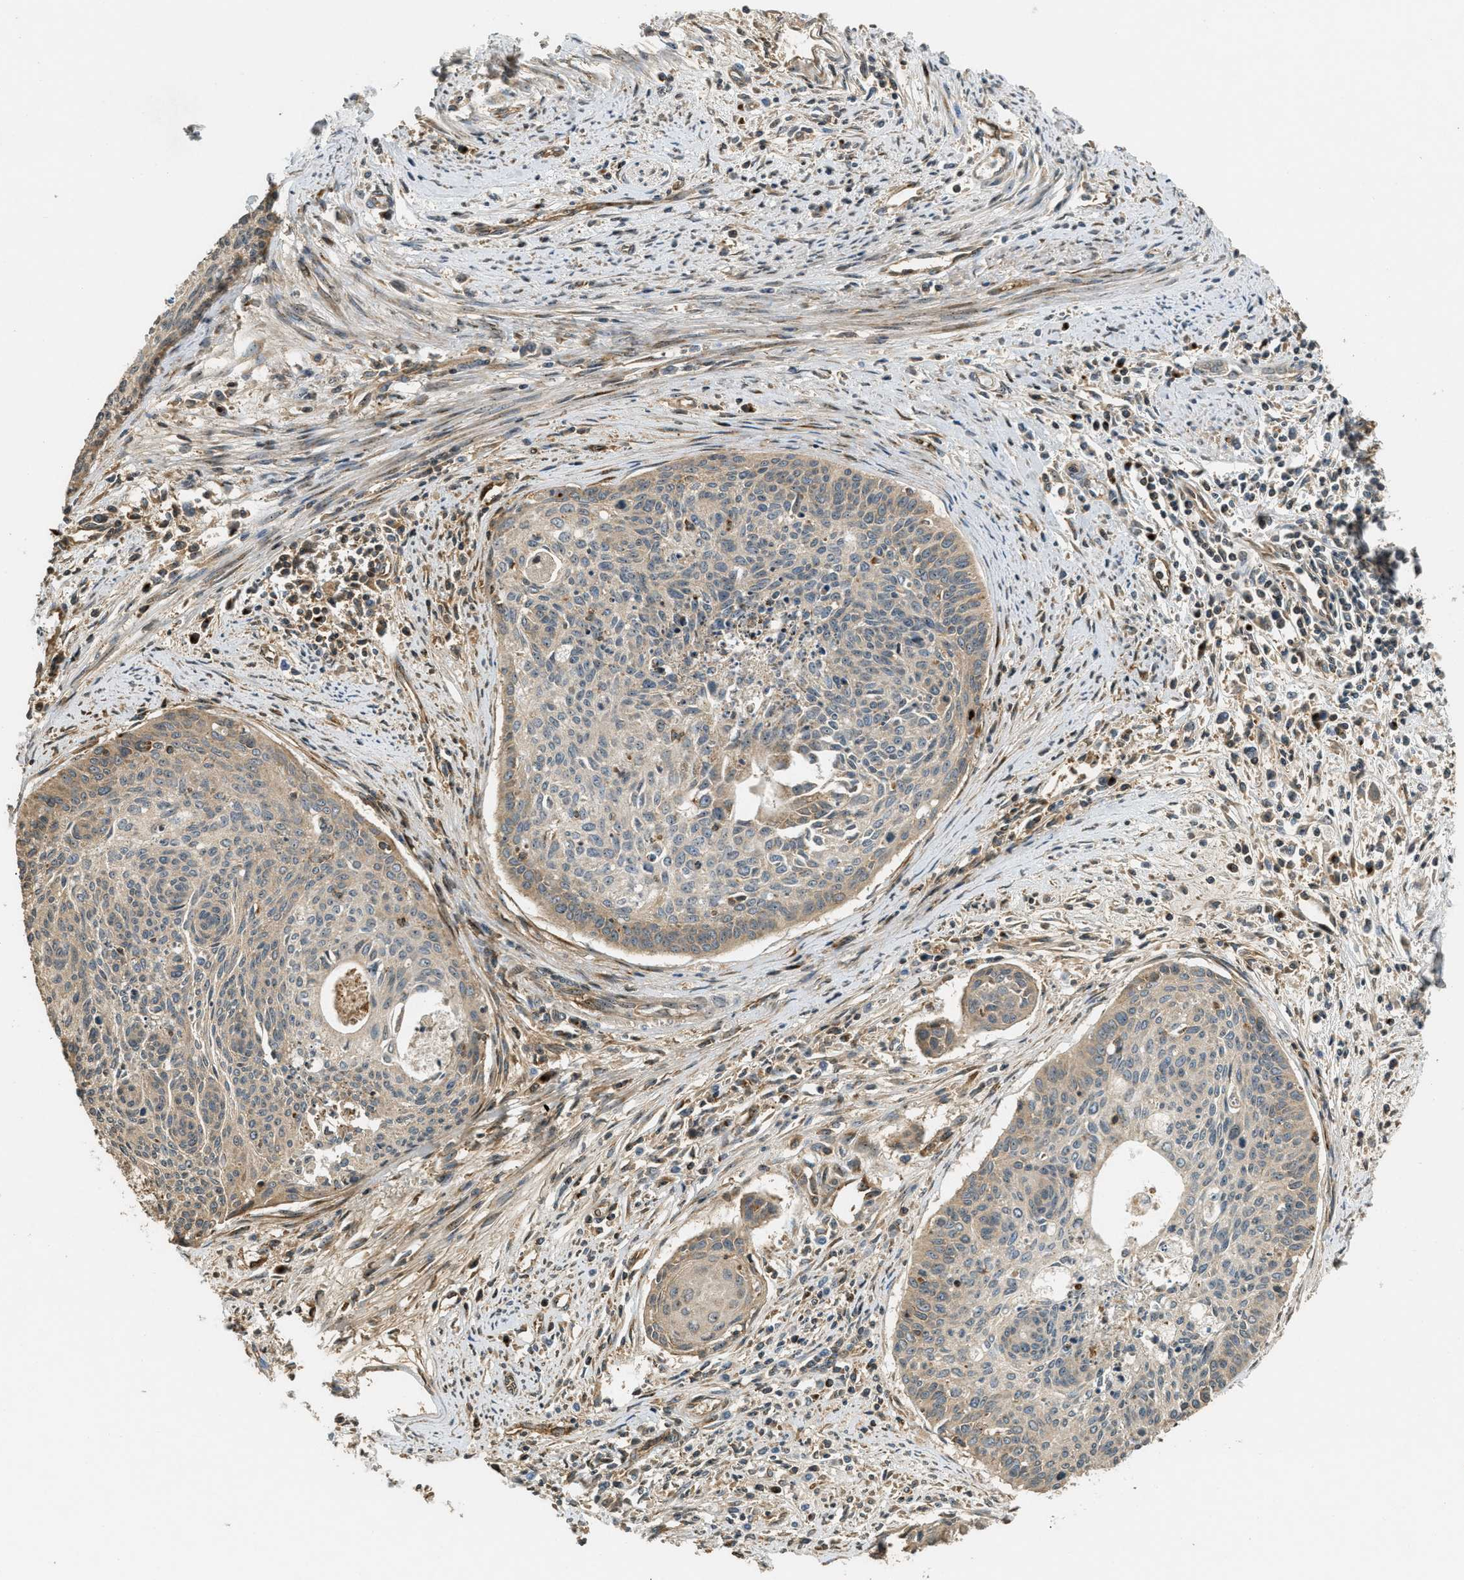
{"staining": {"intensity": "moderate", "quantity": ">75%", "location": "cytoplasmic/membranous,nuclear"}, "tissue": "cervical cancer", "cell_type": "Tumor cells", "image_type": "cancer", "snomed": [{"axis": "morphology", "description": "Squamous cell carcinoma, NOS"}, {"axis": "topography", "description": "Cervix"}], "caption": "Immunohistochemistry (IHC) (DAB (3,3'-diaminobenzidine)) staining of cervical cancer displays moderate cytoplasmic/membranous and nuclear protein expression in about >75% of tumor cells.", "gene": "LRP12", "patient": {"sex": "female", "age": 55}}